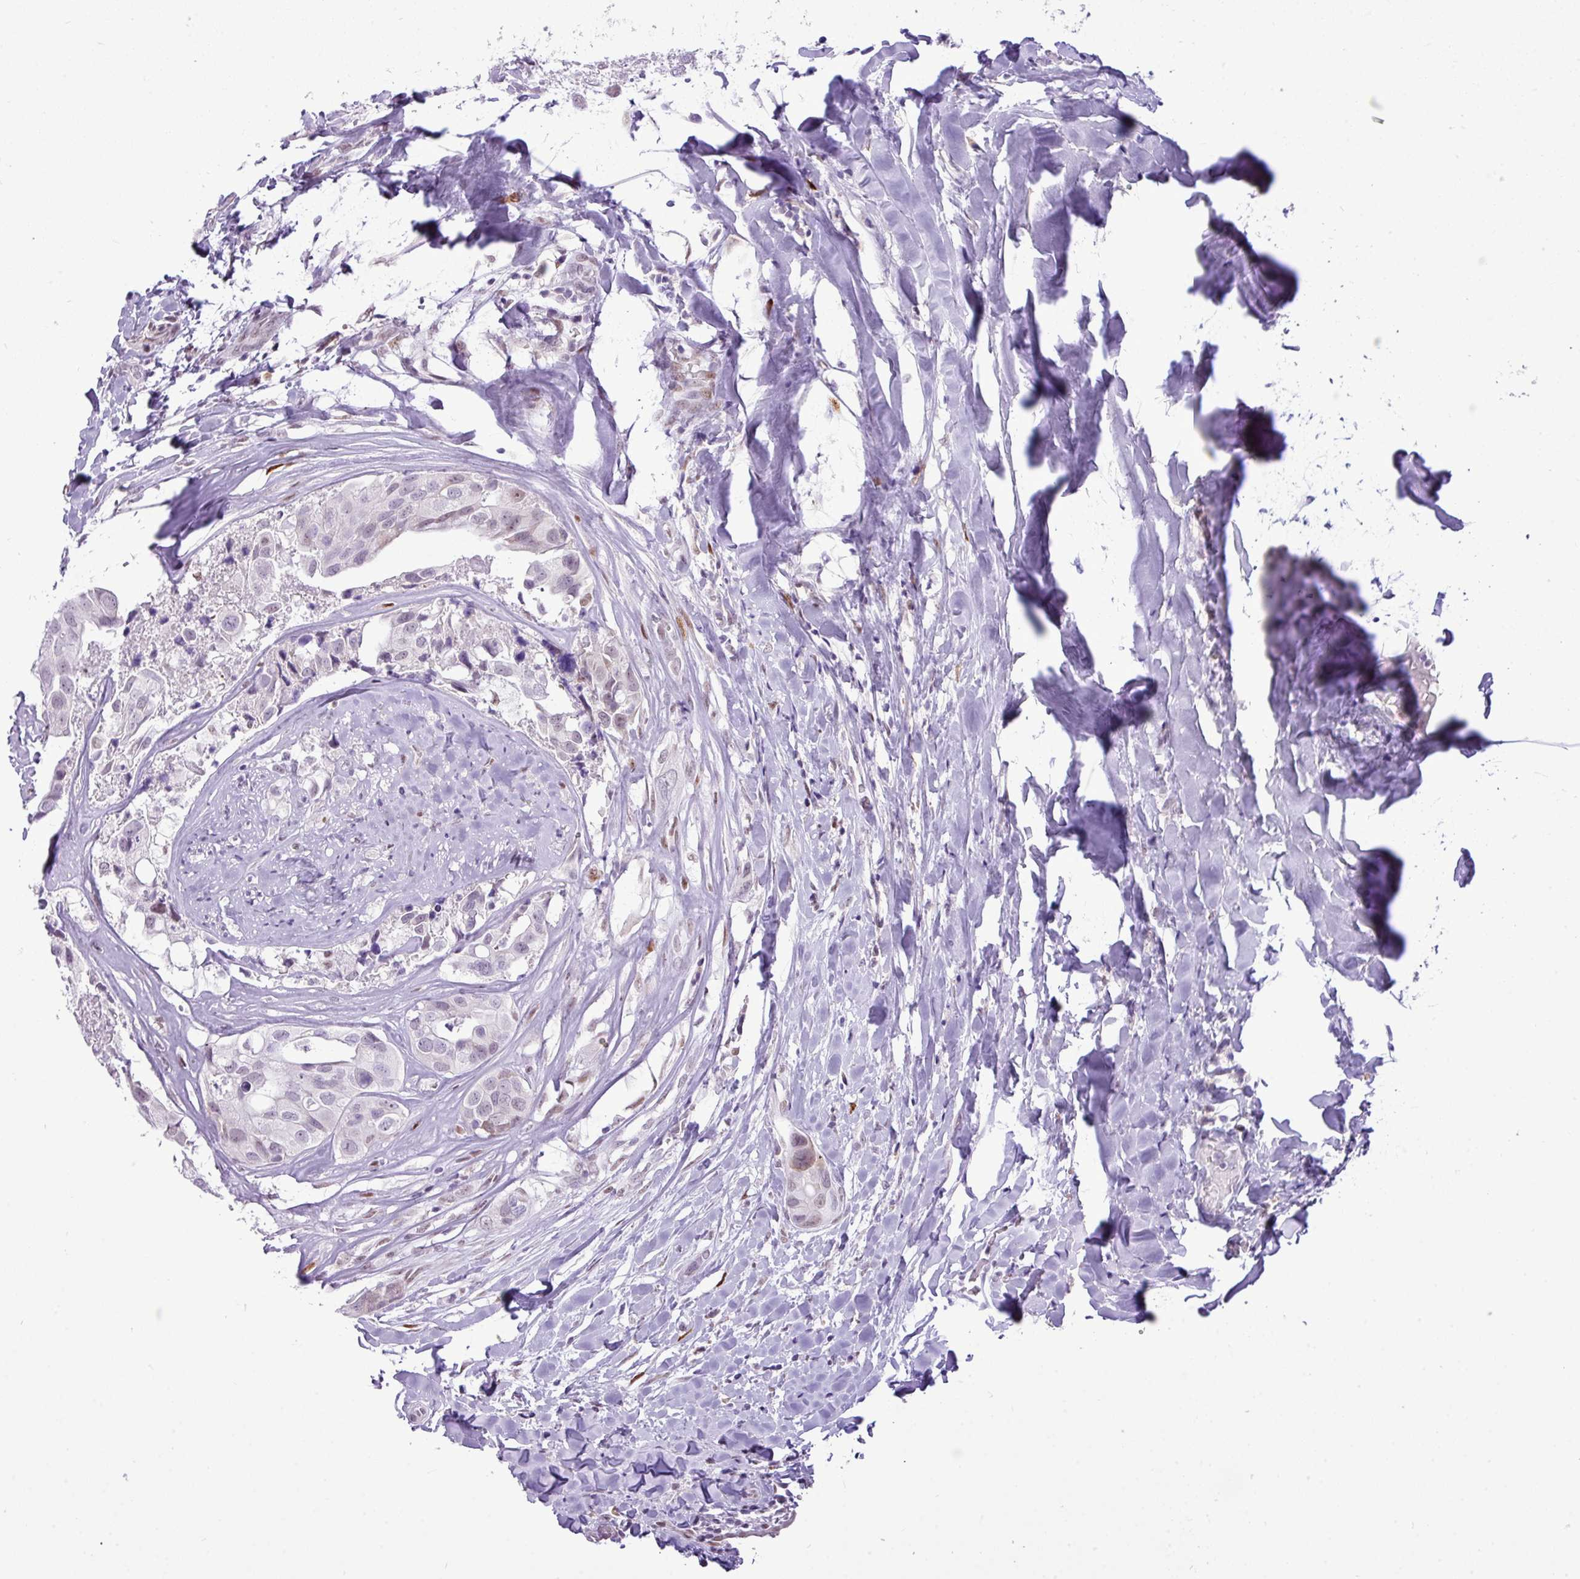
{"staining": {"intensity": "weak", "quantity": "<25%", "location": "nuclear"}, "tissue": "head and neck cancer", "cell_type": "Tumor cells", "image_type": "cancer", "snomed": [{"axis": "morphology", "description": "Adenocarcinoma, NOS"}, {"axis": "morphology", "description": "Adenocarcinoma, metastatic, NOS"}, {"axis": "topography", "description": "Head-Neck"}], "caption": "Tumor cells are negative for protein expression in human adenocarcinoma (head and neck).", "gene": "ELOA2", "patient": {"sex": "male", "age": 75}}